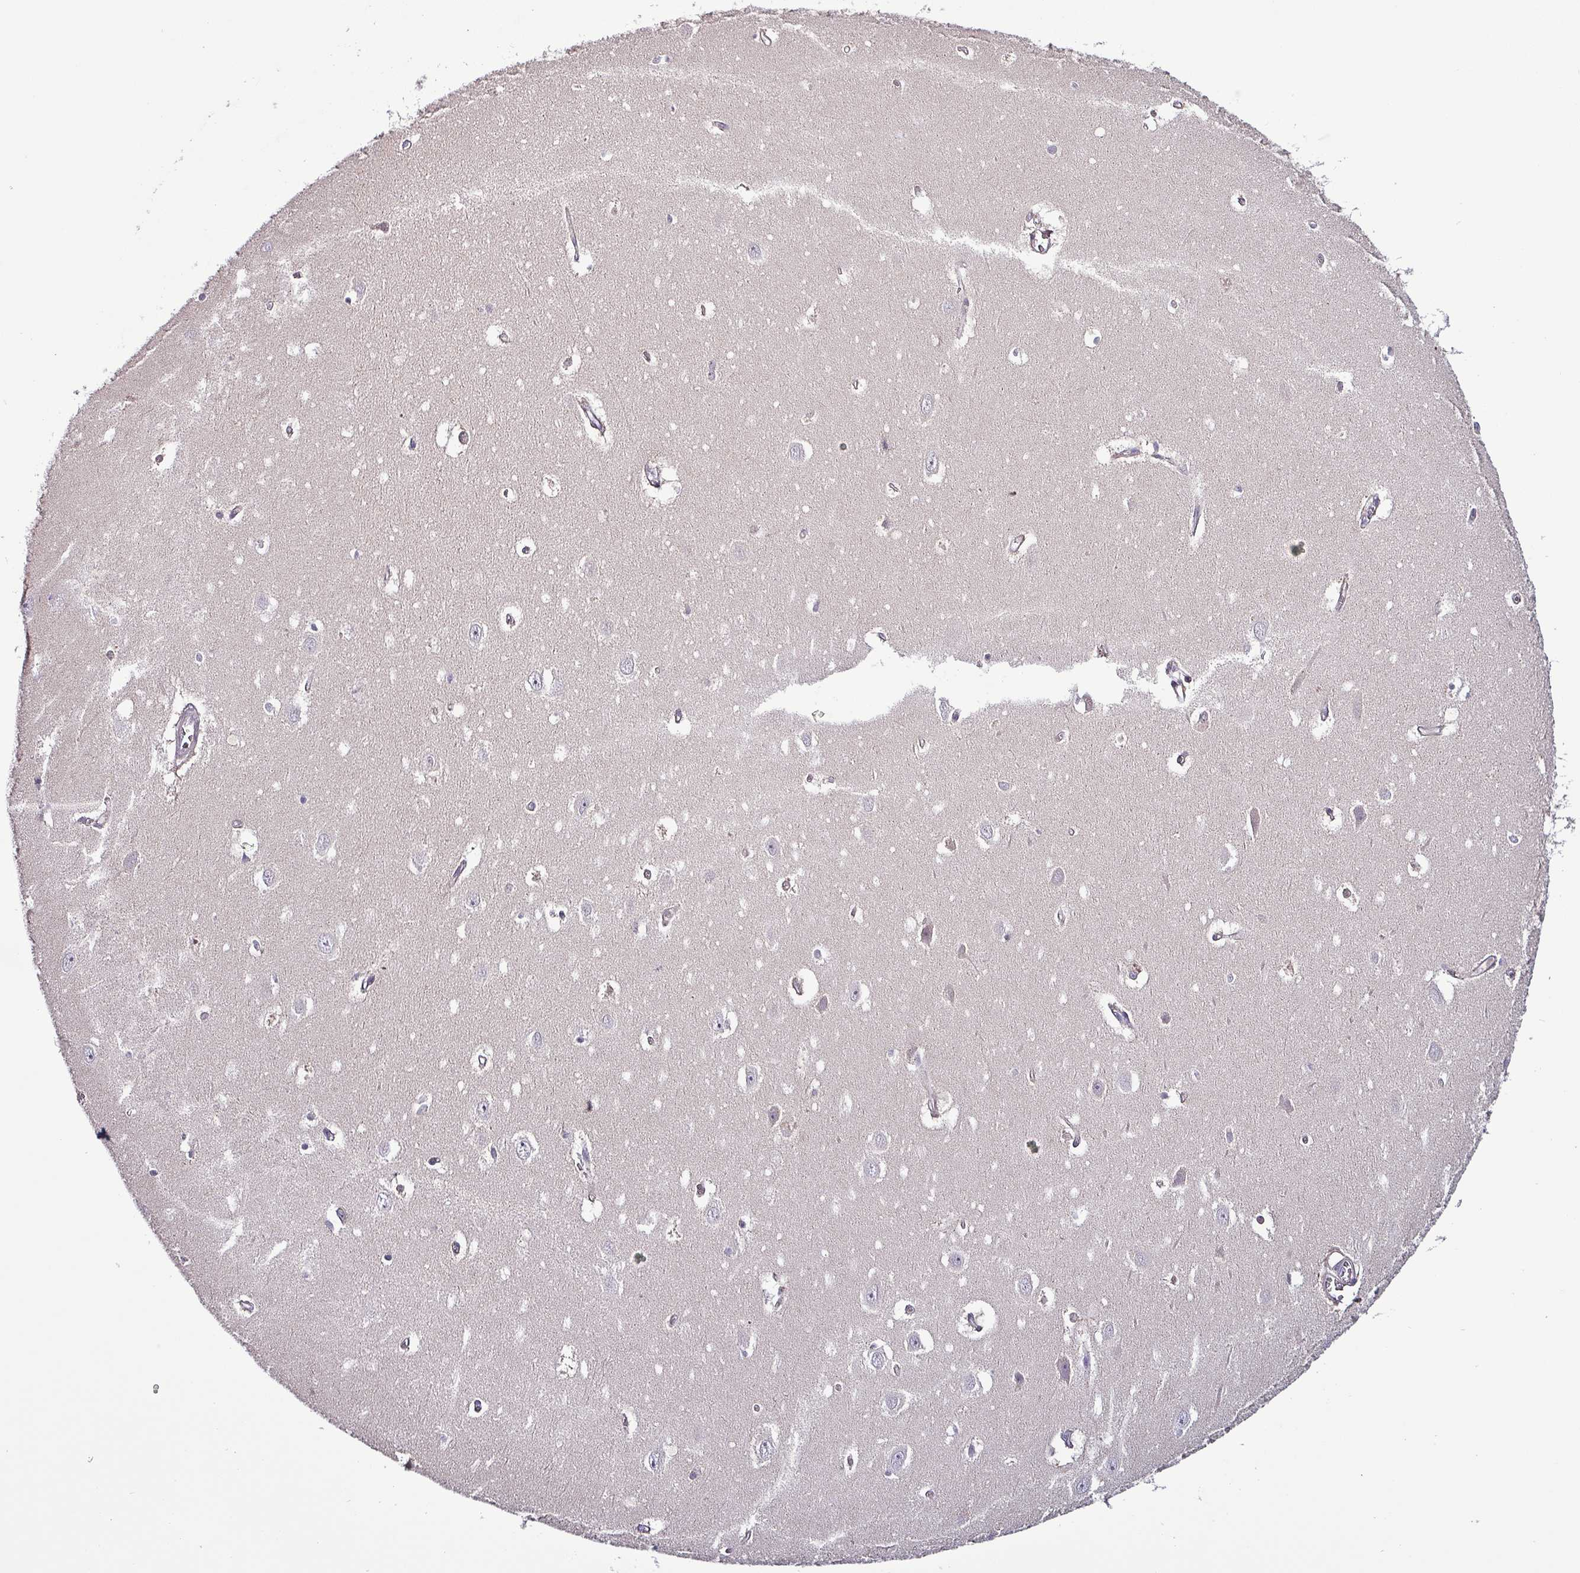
{"staining": {"intensity": "negative", "quantity": "none", "location": "none"}, "tissue": "hippocampus", "cell_type": "Glial cells", "image_type": "normal", "snomed": [{"axis": "morphology", "description": "Normal tissue, NOS"}, {"axis": "topography", "description": "Hippocampus"}], "caption": "IHC histopathology image of normal hippocampus: human hippocampus stained with DAB shows no significant protein positivity in glial cells. (Brightfield microscopy of DAB IHC at high magnification).", "gene": "GRAPL", "patient": {"sex": "female", "age": 64}}